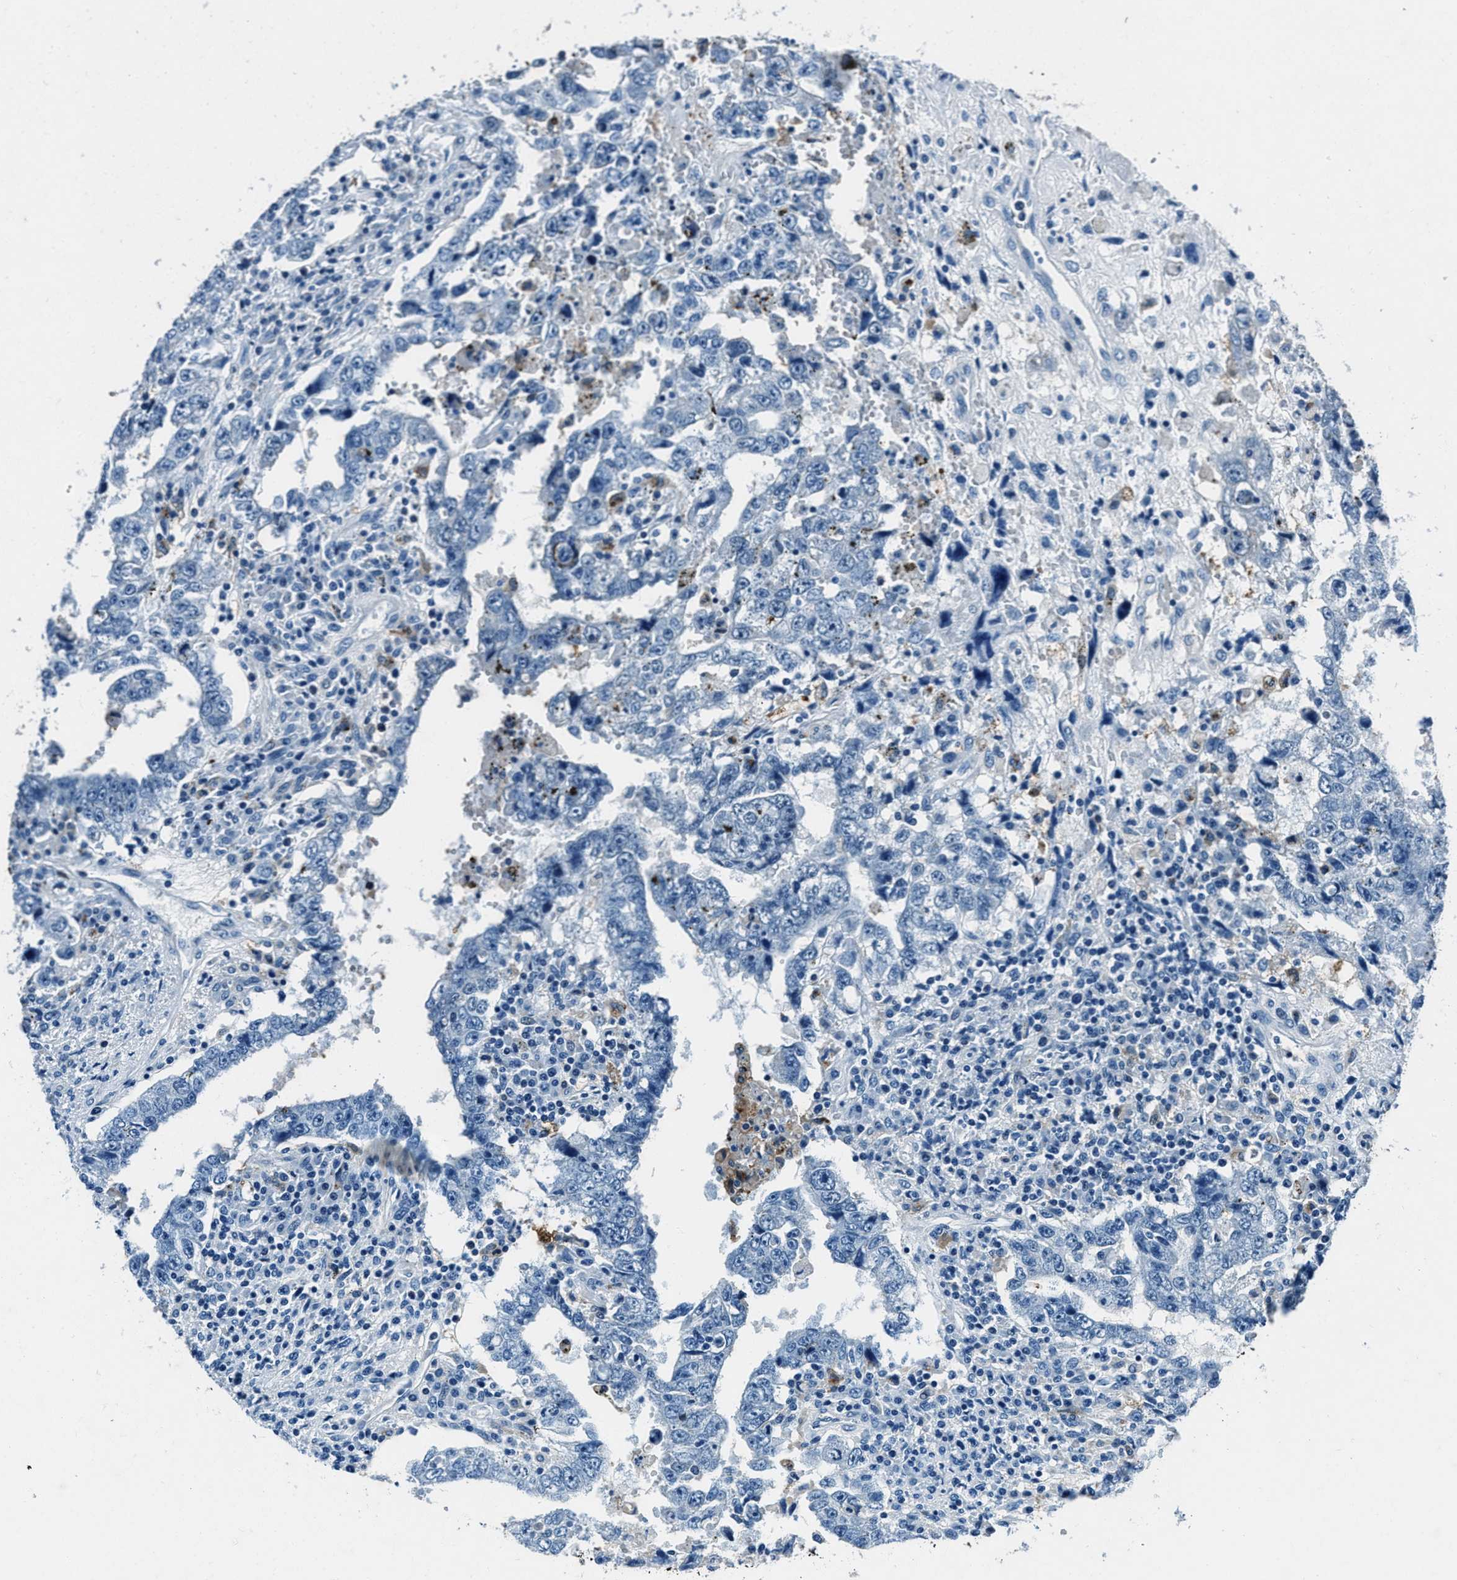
{"staining": {"intensity": "negative", "quantity": "none", "location": "none"}, "tissue": "testis cancer", "cell_type": "Tumor cells", "image_type": "cancer", "snomed": [{"axis": "morphology", "description": "Carcinoma, Embryonal, NOS"}, {"axis": "topography", "description": "Testis"}], "caption": "This photomicrograph is of testis embryonal carcinoma stained with immunohistochemistry (IHC) to label a protein in brown with the nuclei are counter-stained blue. There is no positivity in tumor cells. (DAB (3,3'-diaminobenzidine) immunohistochemistry visualized using brightfield microscopy, high magnification).", "gene": "PTPDC1", "patient": {"sex": "male", "age": 26}}